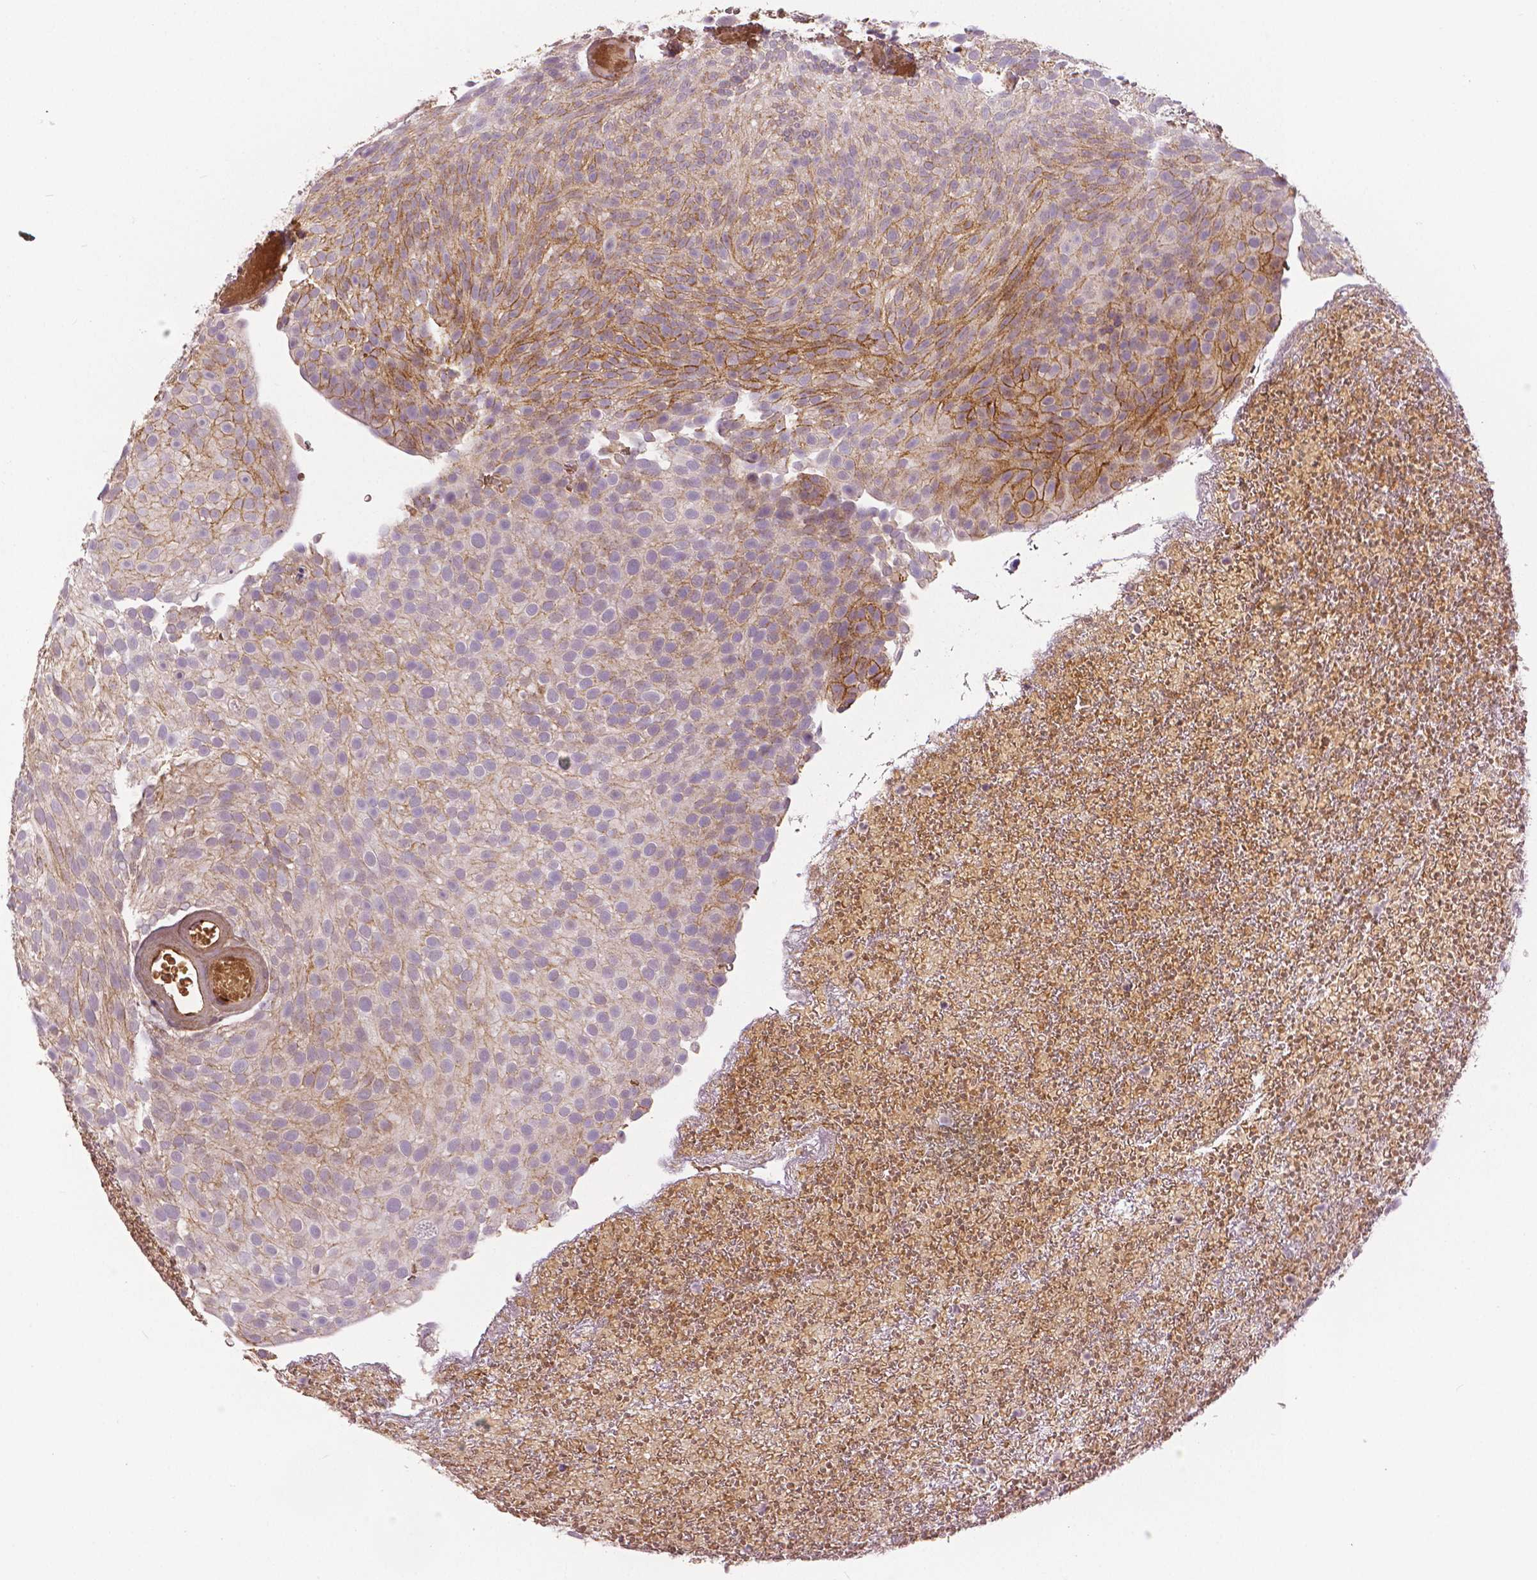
{"staining": {"intensity": "moderate", "quantity": "<25%", "location": "cytoplasmic/membranous"}, "tissue": "urothelial cancer", "cell_type": "Tumor cells", "image_type": "cancer", "snomed": [{"axis": "morphology", "description": "Urothelial carcinoma, Low grade"}, {"axis": "topography", "description": "Urinary bladder"}], "caption": "A micrograph of low-grade urothelial carcinoma stained for a protein shows moderate cytoplasmic/membranous brown staining in tumor cells.", "gene": "FLT1", "patient": {"sex": "male", "age": 78}}